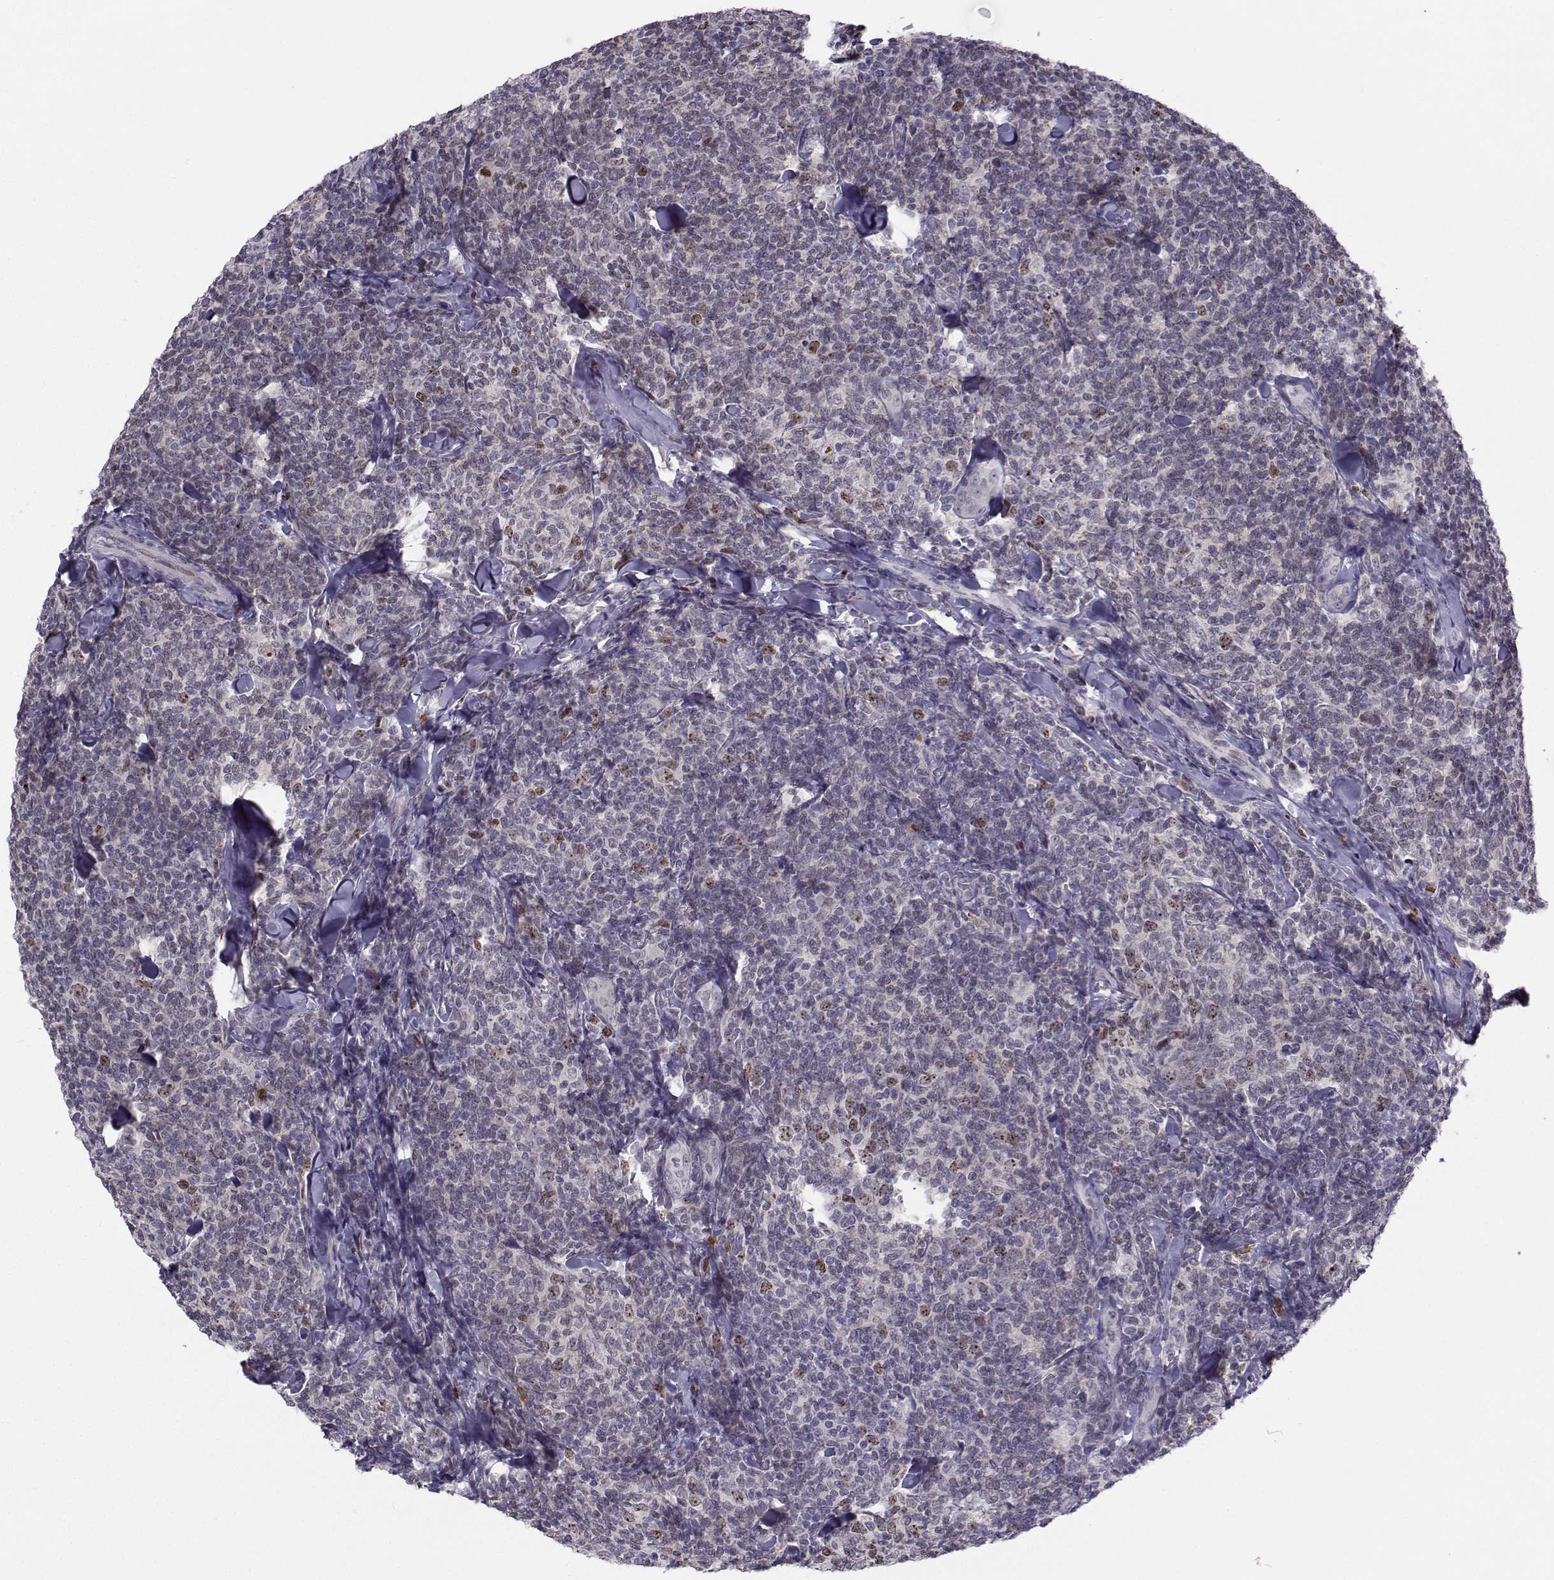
{"staining": {"intensity": "negative", "quantity": "none", "location": "none"}, "tissue": "lymphoma", "cell_type": "Tumor cells", "image_type": "cancer", "snomed": [{"axis": "morphology", "description": "Malignant lymphoma, non-Hodgkin's type, Low grade"}, {"axis": "topography", "description": "Lymph node"}], "caption": "Tumor cells are negative for brown protein staining in malignant lymphoma, non-Hodgkin's type (low-grade). Nuclei are stained in blue.", "gene": "LRP8", "patient": {"sex": "female", "age": 56}}